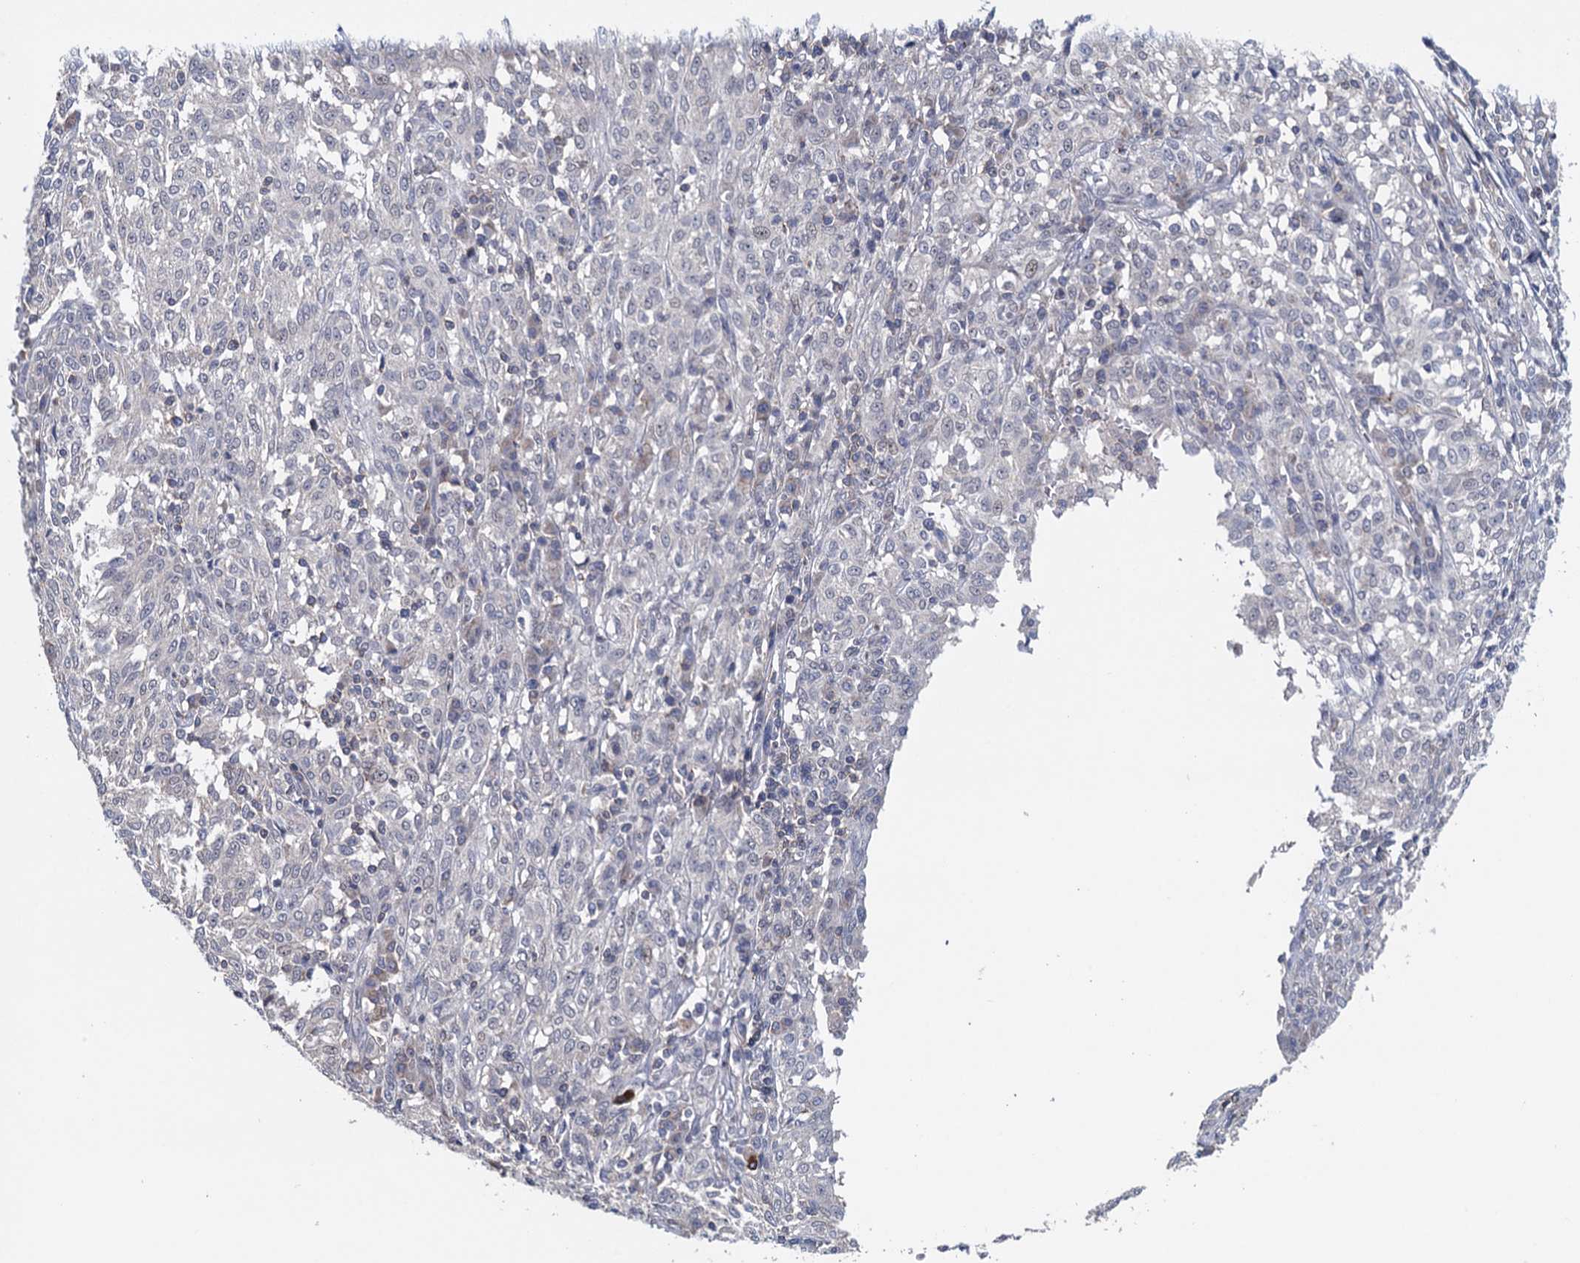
{"staining": {"intensity": "negative", "quantity": "none", "location": "none"}, "tissue": "melanoma", "cell_type": "Tumor cells", "image_type": "cancer", "snomed": [{"axis": "morphology", "description": "Malignant melanoma, NOS"}, {"axis": "topography", "description": "Skin"}], "caption": "Immunohistochemical staining of human malignant melanoma demonstrates no significant staining in tumor cells. Brightfield microscopy of immunohistochemistry stained with DAB (brown) and hematoxylin (blue), captured at high magnification.", "gene": "MDM1", "patient": {"sex": "female", "age": 72}}